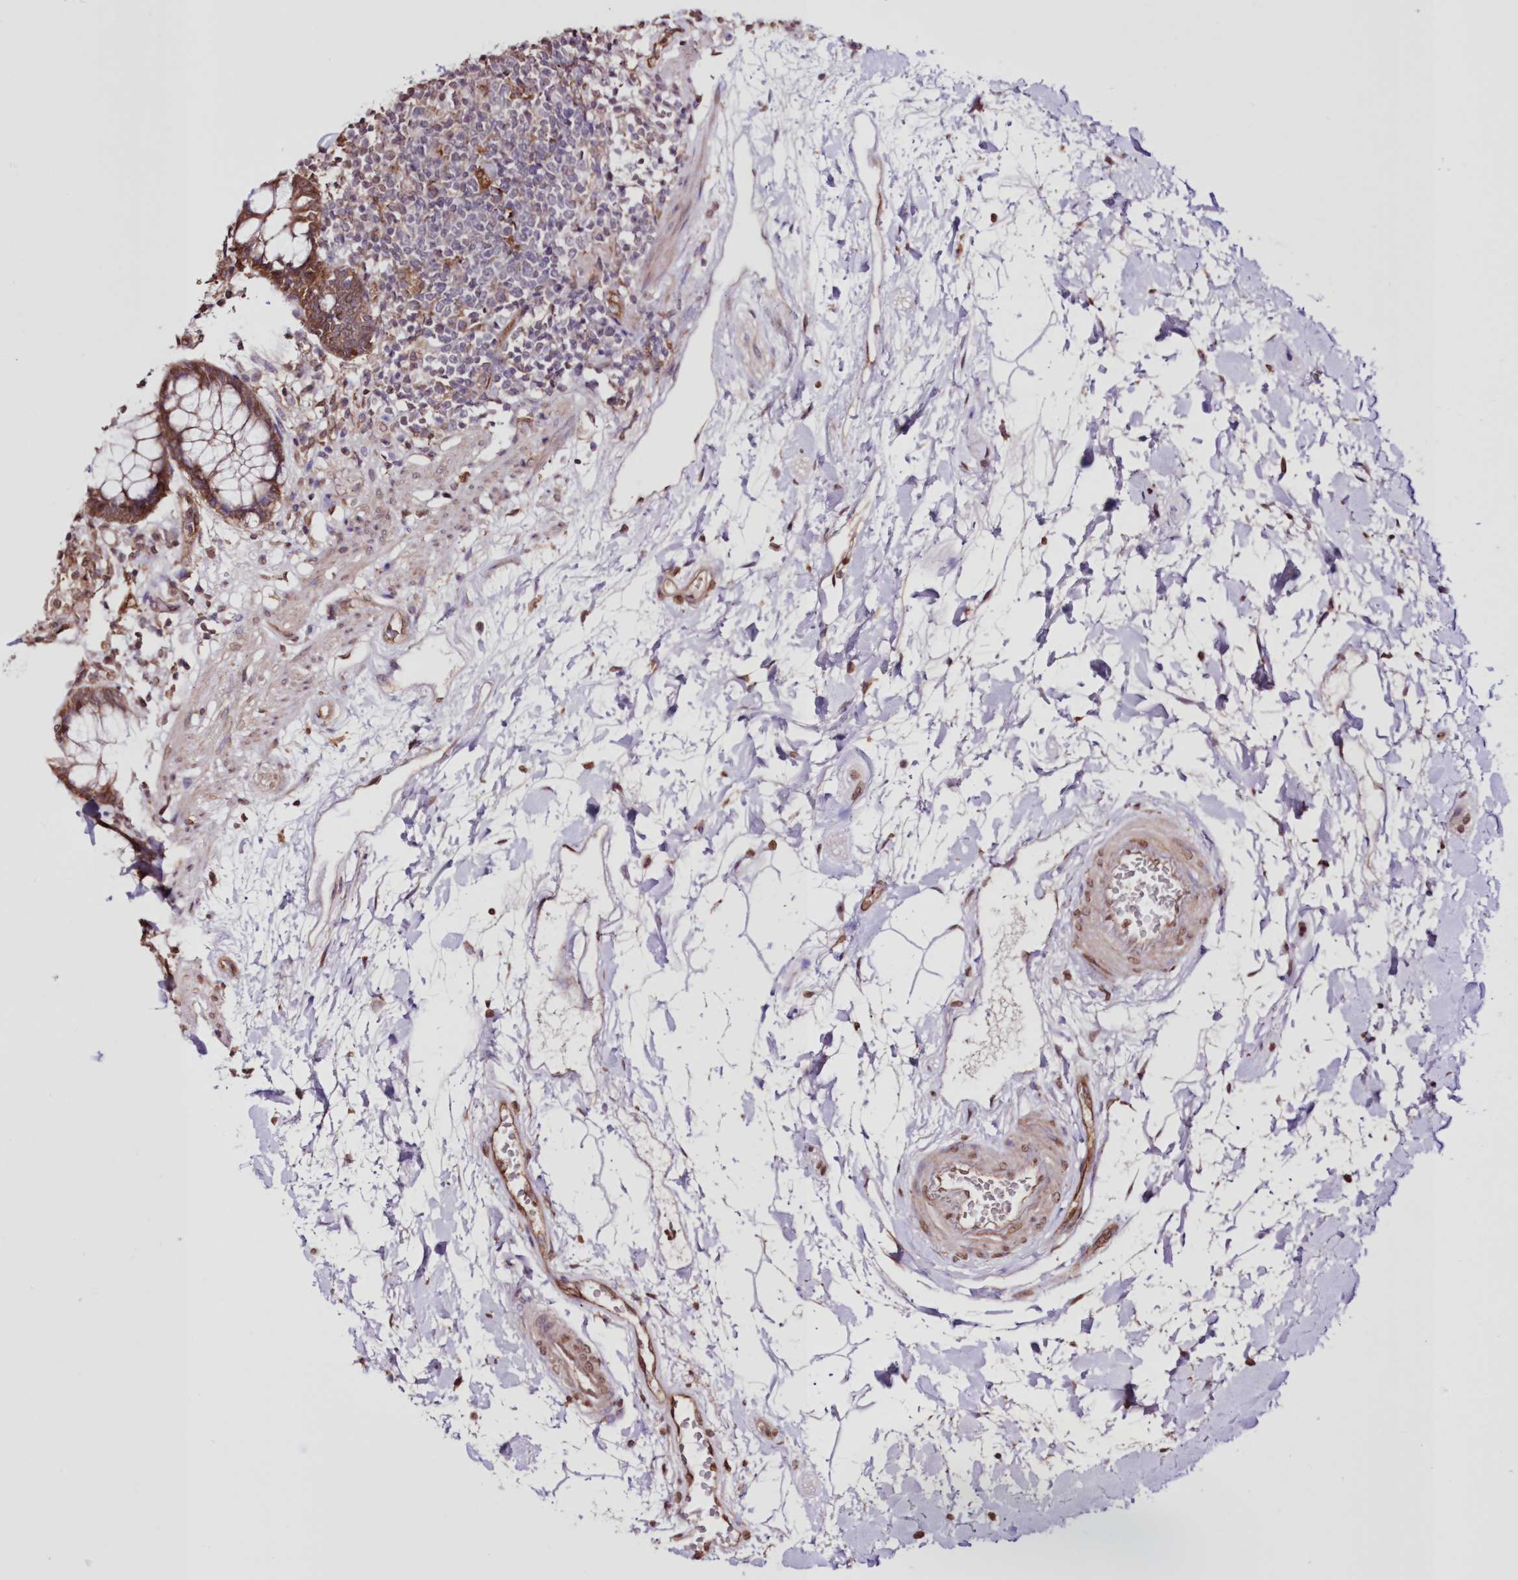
{"staining": {"intensity": "strong", "quantity": ">75%", "location": "cytoplasmic/membranous"}, "tissue": "rectum", "cell_type": "Glandular cells", "image_type": "normal", "snomed": [{"axis": "morphology", "description": "Normal tissue, NOS"}, {"axis": "topography", "description": "Rectum"}], "caption": "A high-resolution photomicrograph shows immunohistochemistry staining of normal rectum, which displays strong cytoplasmic/membranous positivity in about >75% of glandular cells.", "gene": "FCHO2", "patient": {"sex": "male", "age": 64}}